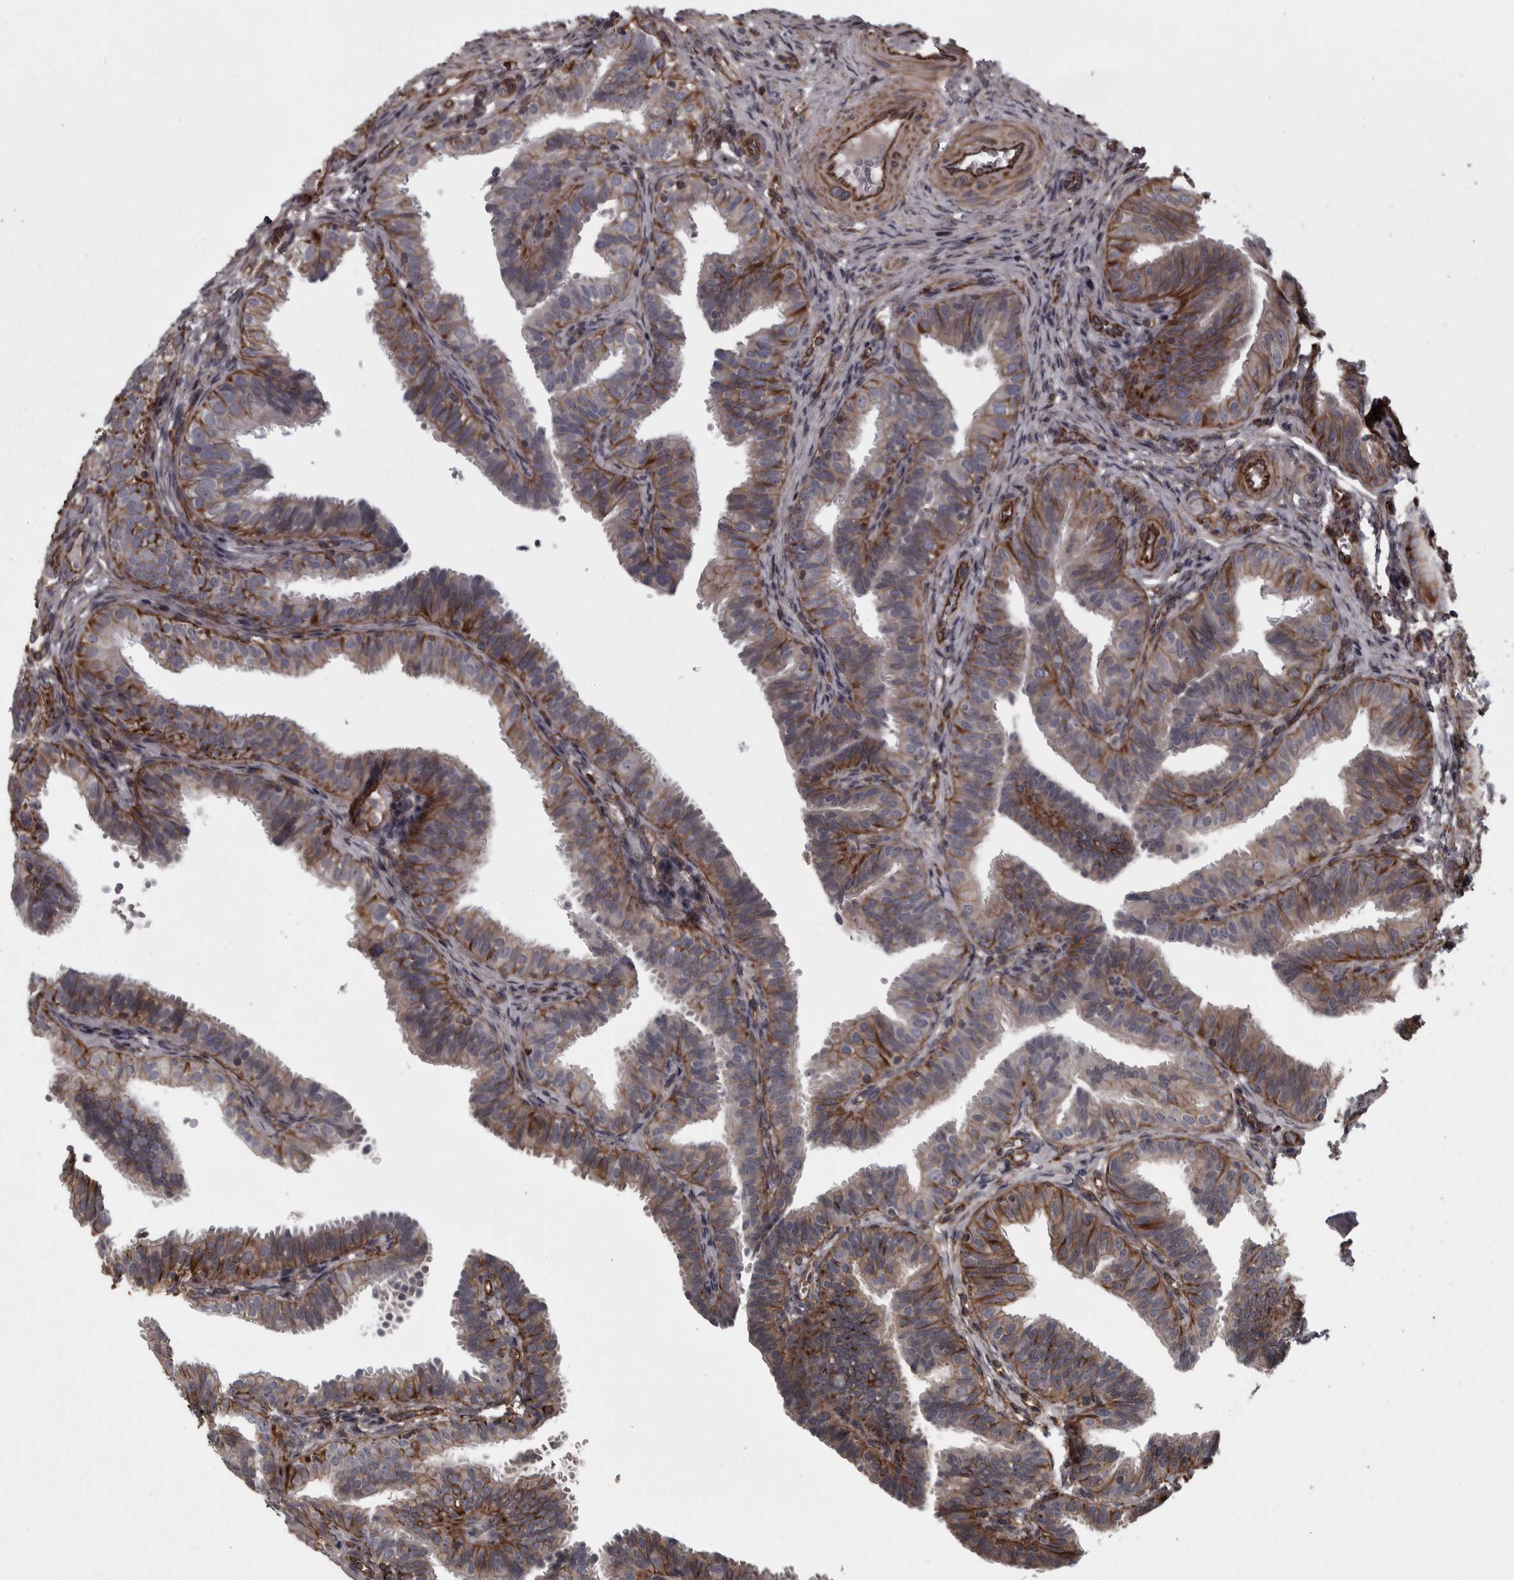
{"staining": {"intensity": "moderate", "quantity": "25%-75%", "location": "cytoplasmic/membranous"}, "tissue": "fallopian tube", "cell_type": "Glandular cells", "image_type": "normal", "snomed": [{"axis": "morphology", "description": "Normal tissue, NOS"}, {"axis": "topography", "description": "Fallopian tube"}], "caption": "Protein expression by immunohistochemistry (IHC) exhibits moderate cytoplasmic/membranous staining in approximately 25%-75% of glandular cells in unremarkable fallopian tube. (DAB IHC with brightfield microscopy, high magnification).", "gene": "FAAP100", "patient": {"sex": "female", "age": 35}}